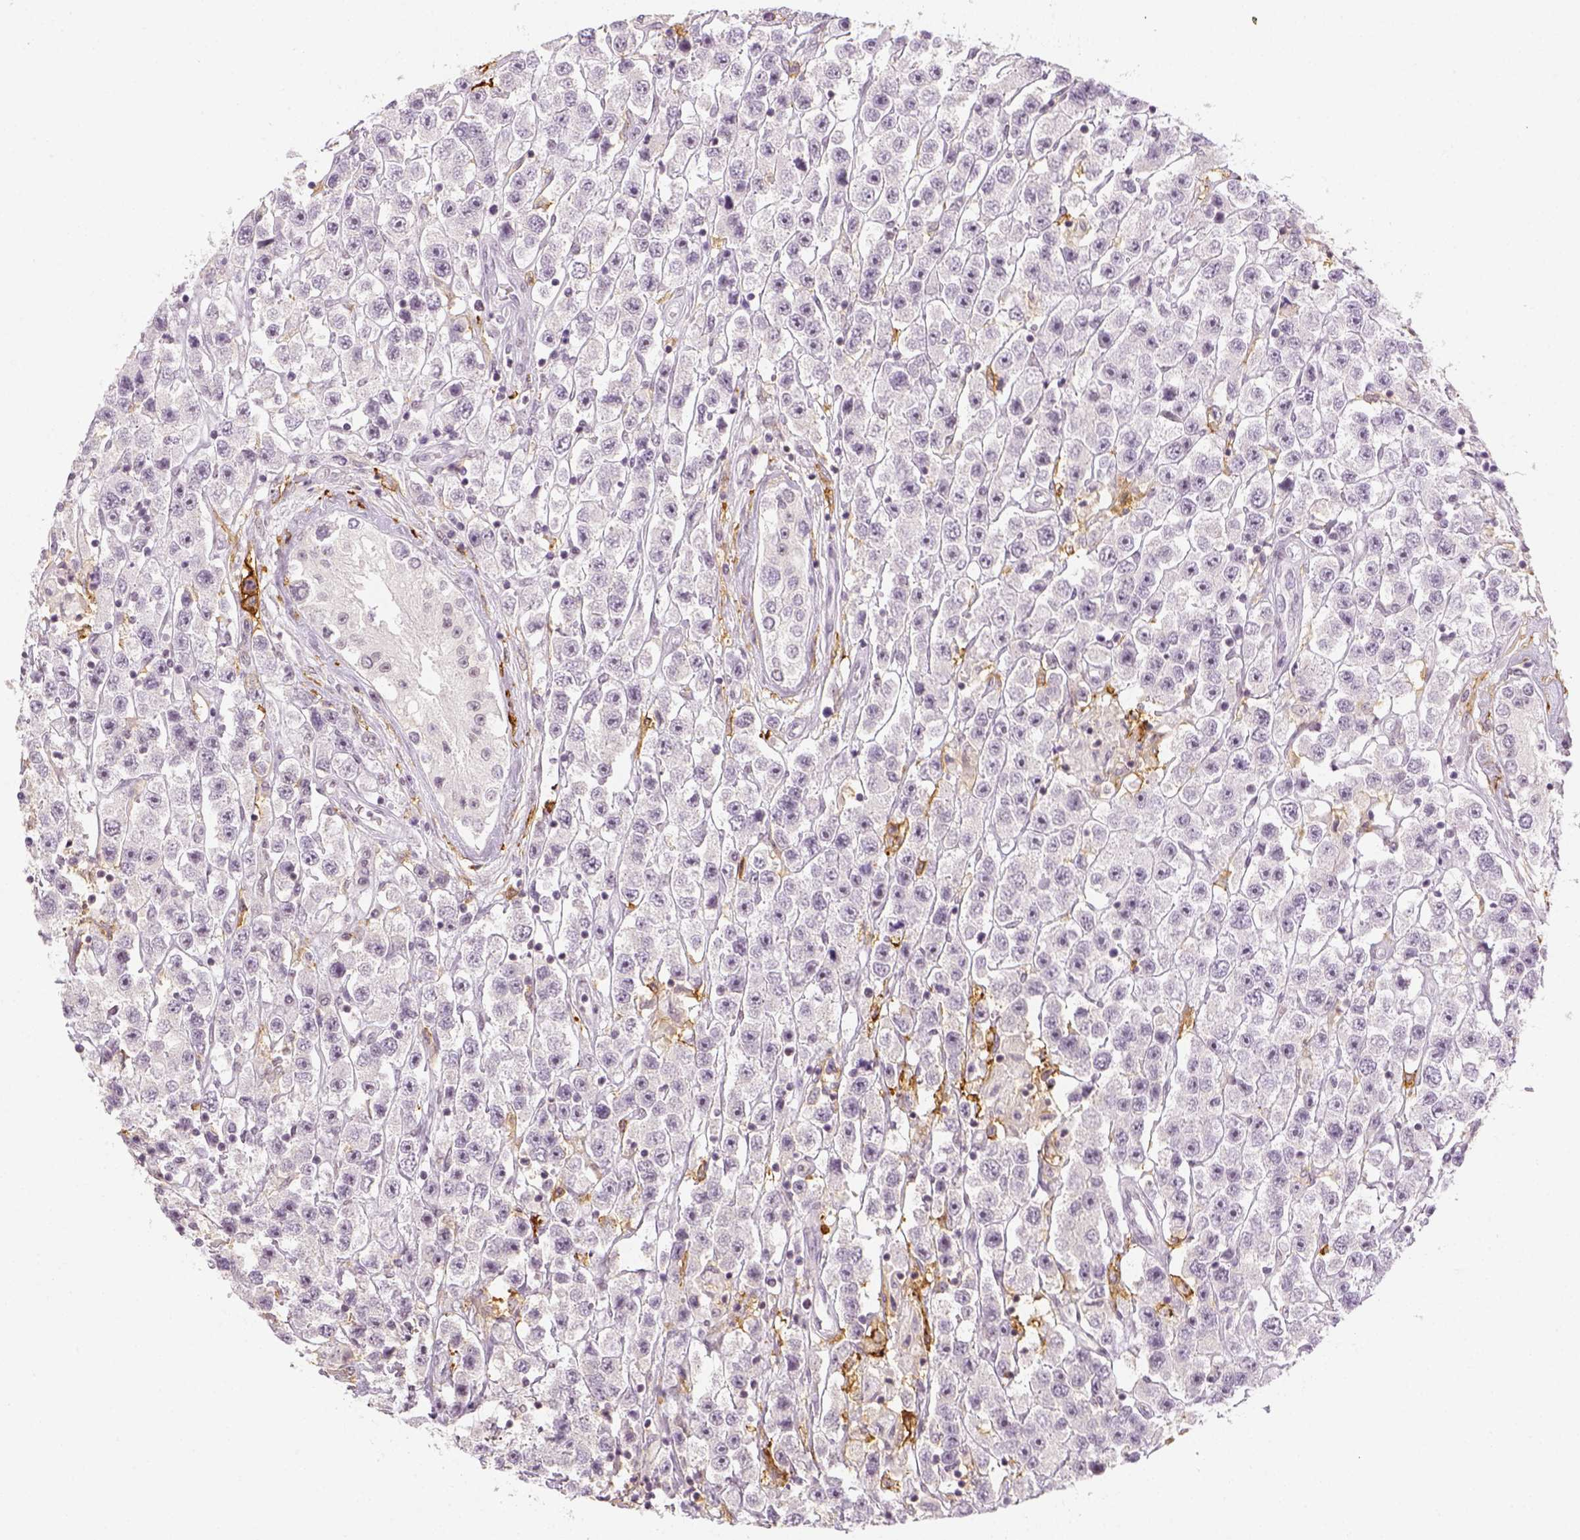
{"staining": {"intensity": "negative", "quantity": "none", "location": "none"}, "tissue": "testis cancer", "cell_type": "Tumor cells", "image_type": "cancer", "snomed": [{"axis": "morphology", "description": "Seminoma, NOS"}, {"axis": "topography", "description": "Testis"}], "caption": "A high-resolution micrograph shows immunohistochemistry staining of seminoma (testis), which reveals no significant expression in tumor cells.", "gene": "CD14", "patient": {"sex": "male", "age": 45}}